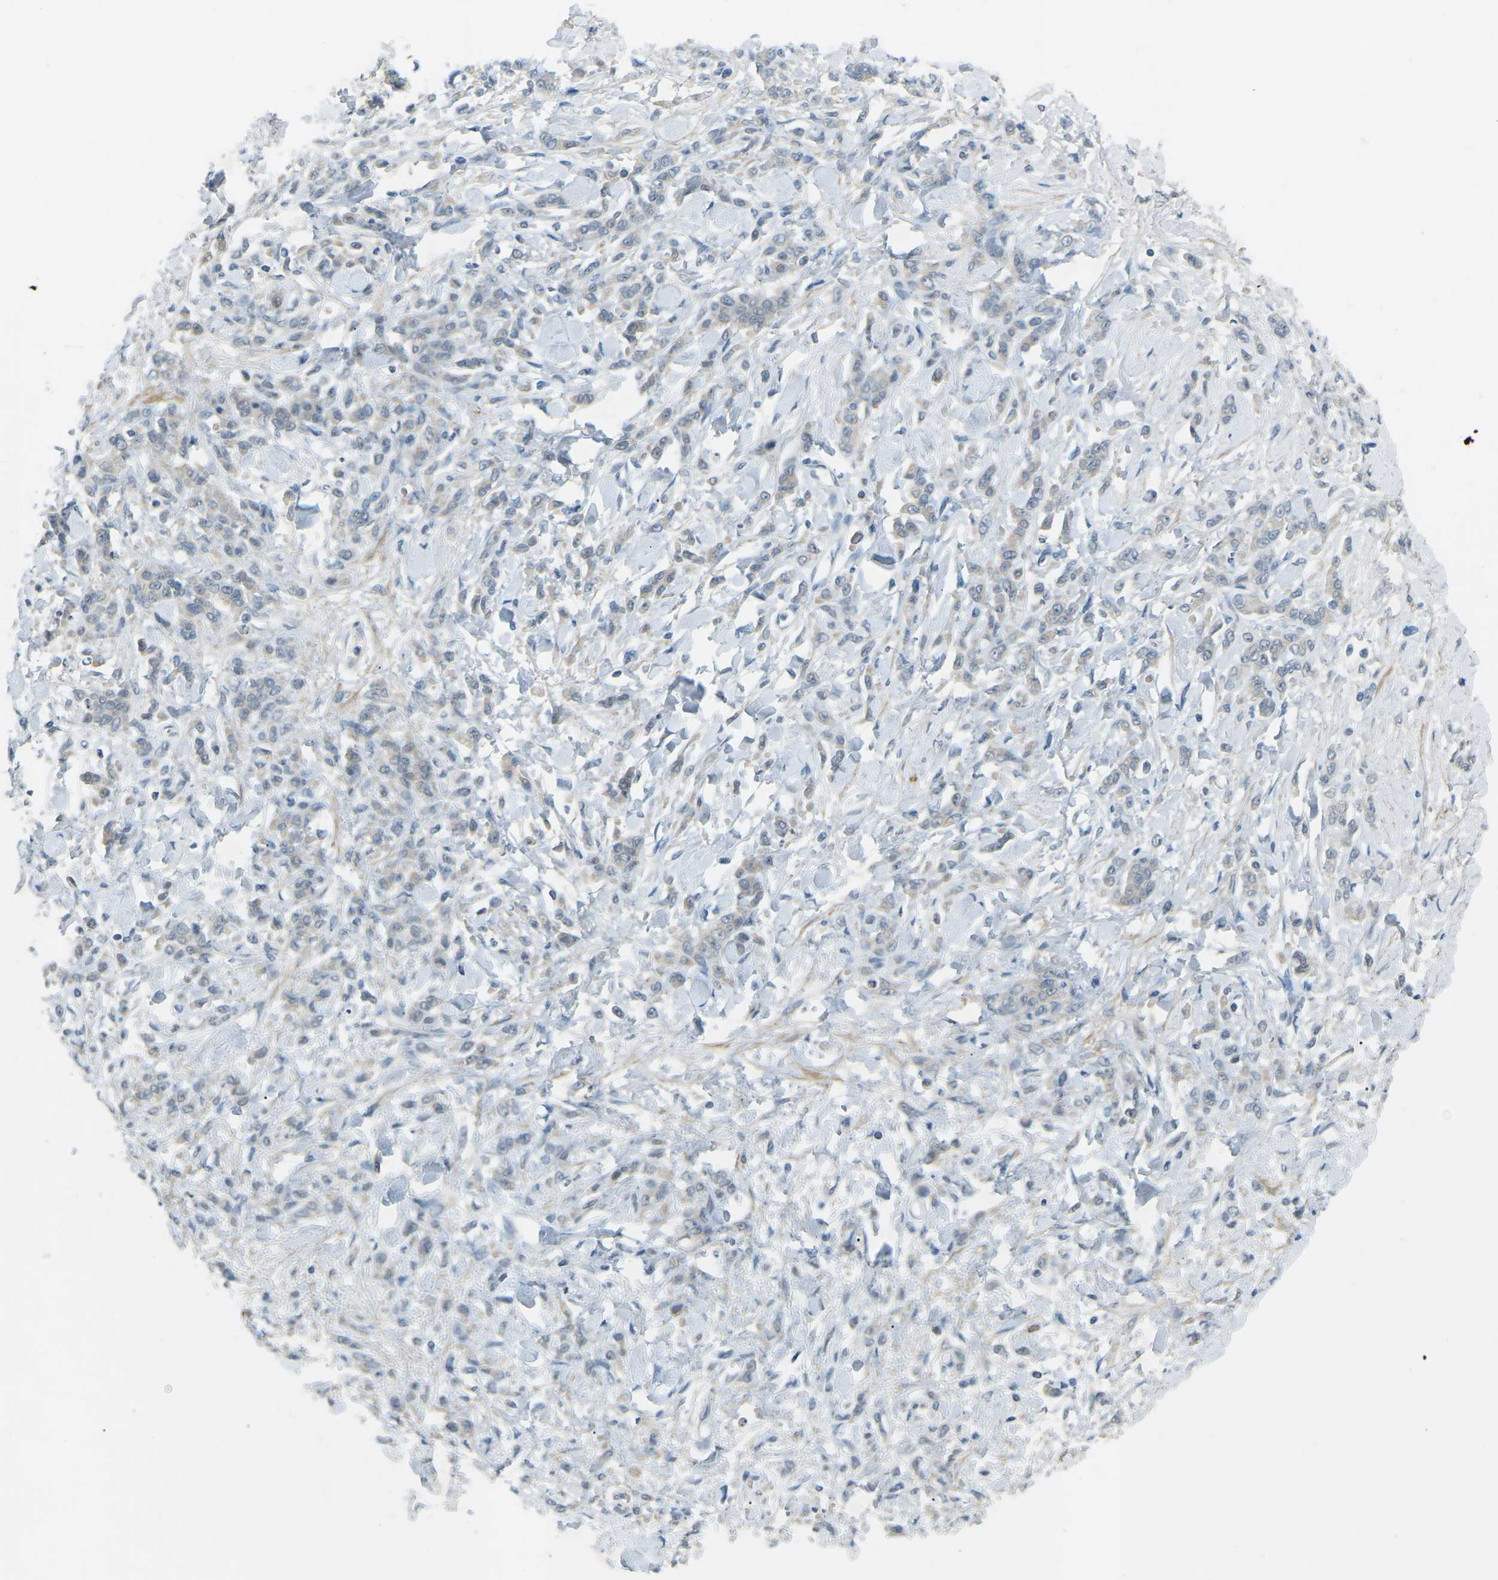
{"staining": {"intensity": "negative", "quantity": "none", "location": "none"}, "tissue": "stomach cancer", "cell_type": "Tumor cells", "image_type": "cancer", "snomed": [{"axis": "morphology", "description": "Normal tissue, NOS"}, {"axis": "morphology", "description": "Adenocarcinoma, NOS"}, {"axis": "topography", "description": "Stomach"}], "caption": "Immunohistochemical staining of human stomach cancer (adenocarcinoma) reveals no significant expression in tumor cells. Nuclei are stained in blue.", "gene": "RTN3", "patient": {"sex": "male", "age": 82}}